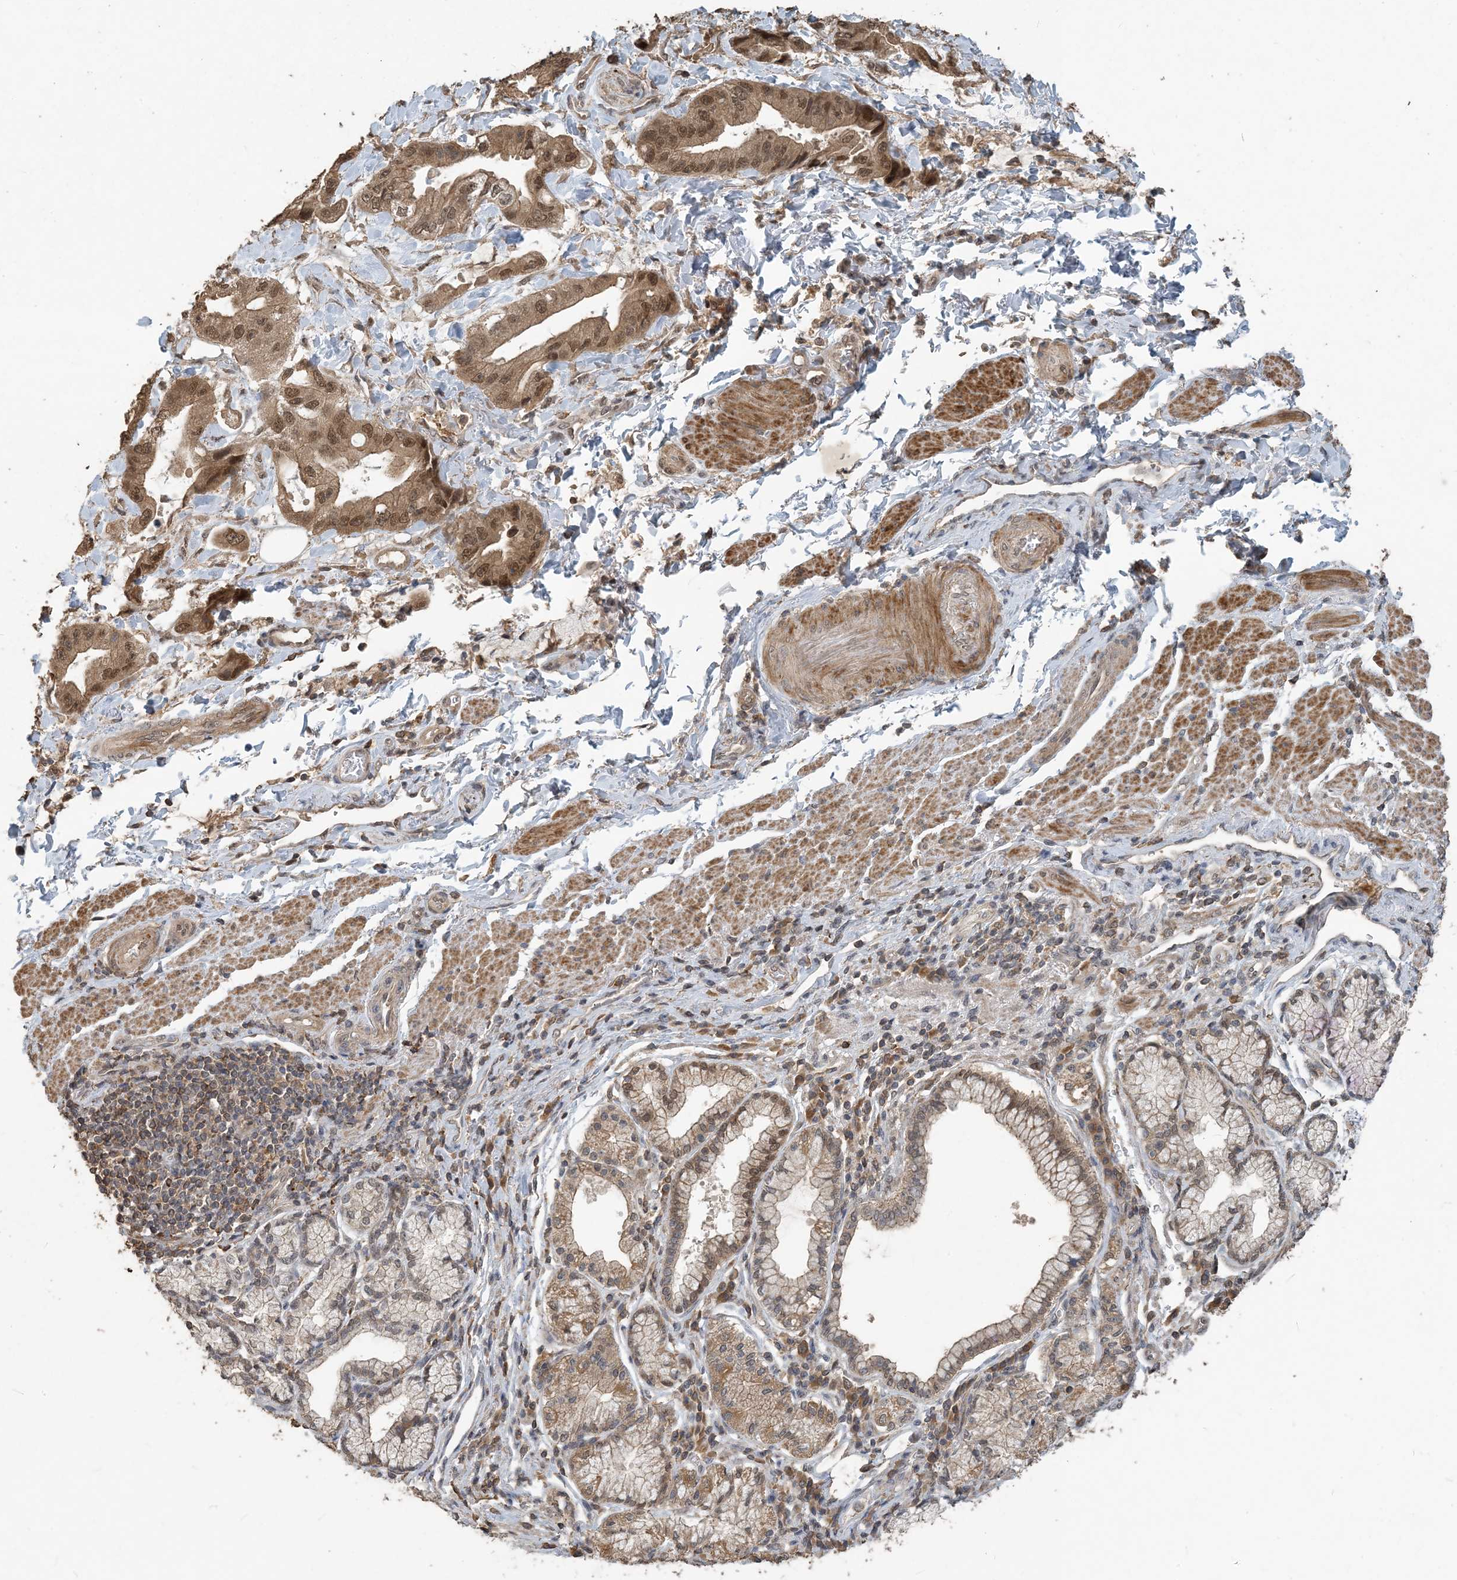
{"staining": {"intensity": "moderate", "quantity": ">75%", "location": "cytoplasmic/membranous,nuclear"}, "tissue": "stomach cancer", "cell_type": "Tumor cells", "image_type": "cancer", "snomed": [{"axis": "morphology", "description": "Adenocarcinoma, NOS"}, {"axis": "topography", "description": "Stomach"}], "caption": "Human stomach adenocarcinoma stained with a protein marker shows moderate staining in tumor cells.", "gene": "ZC3H12A", "patient": {"sex": "male", "age": 62}}